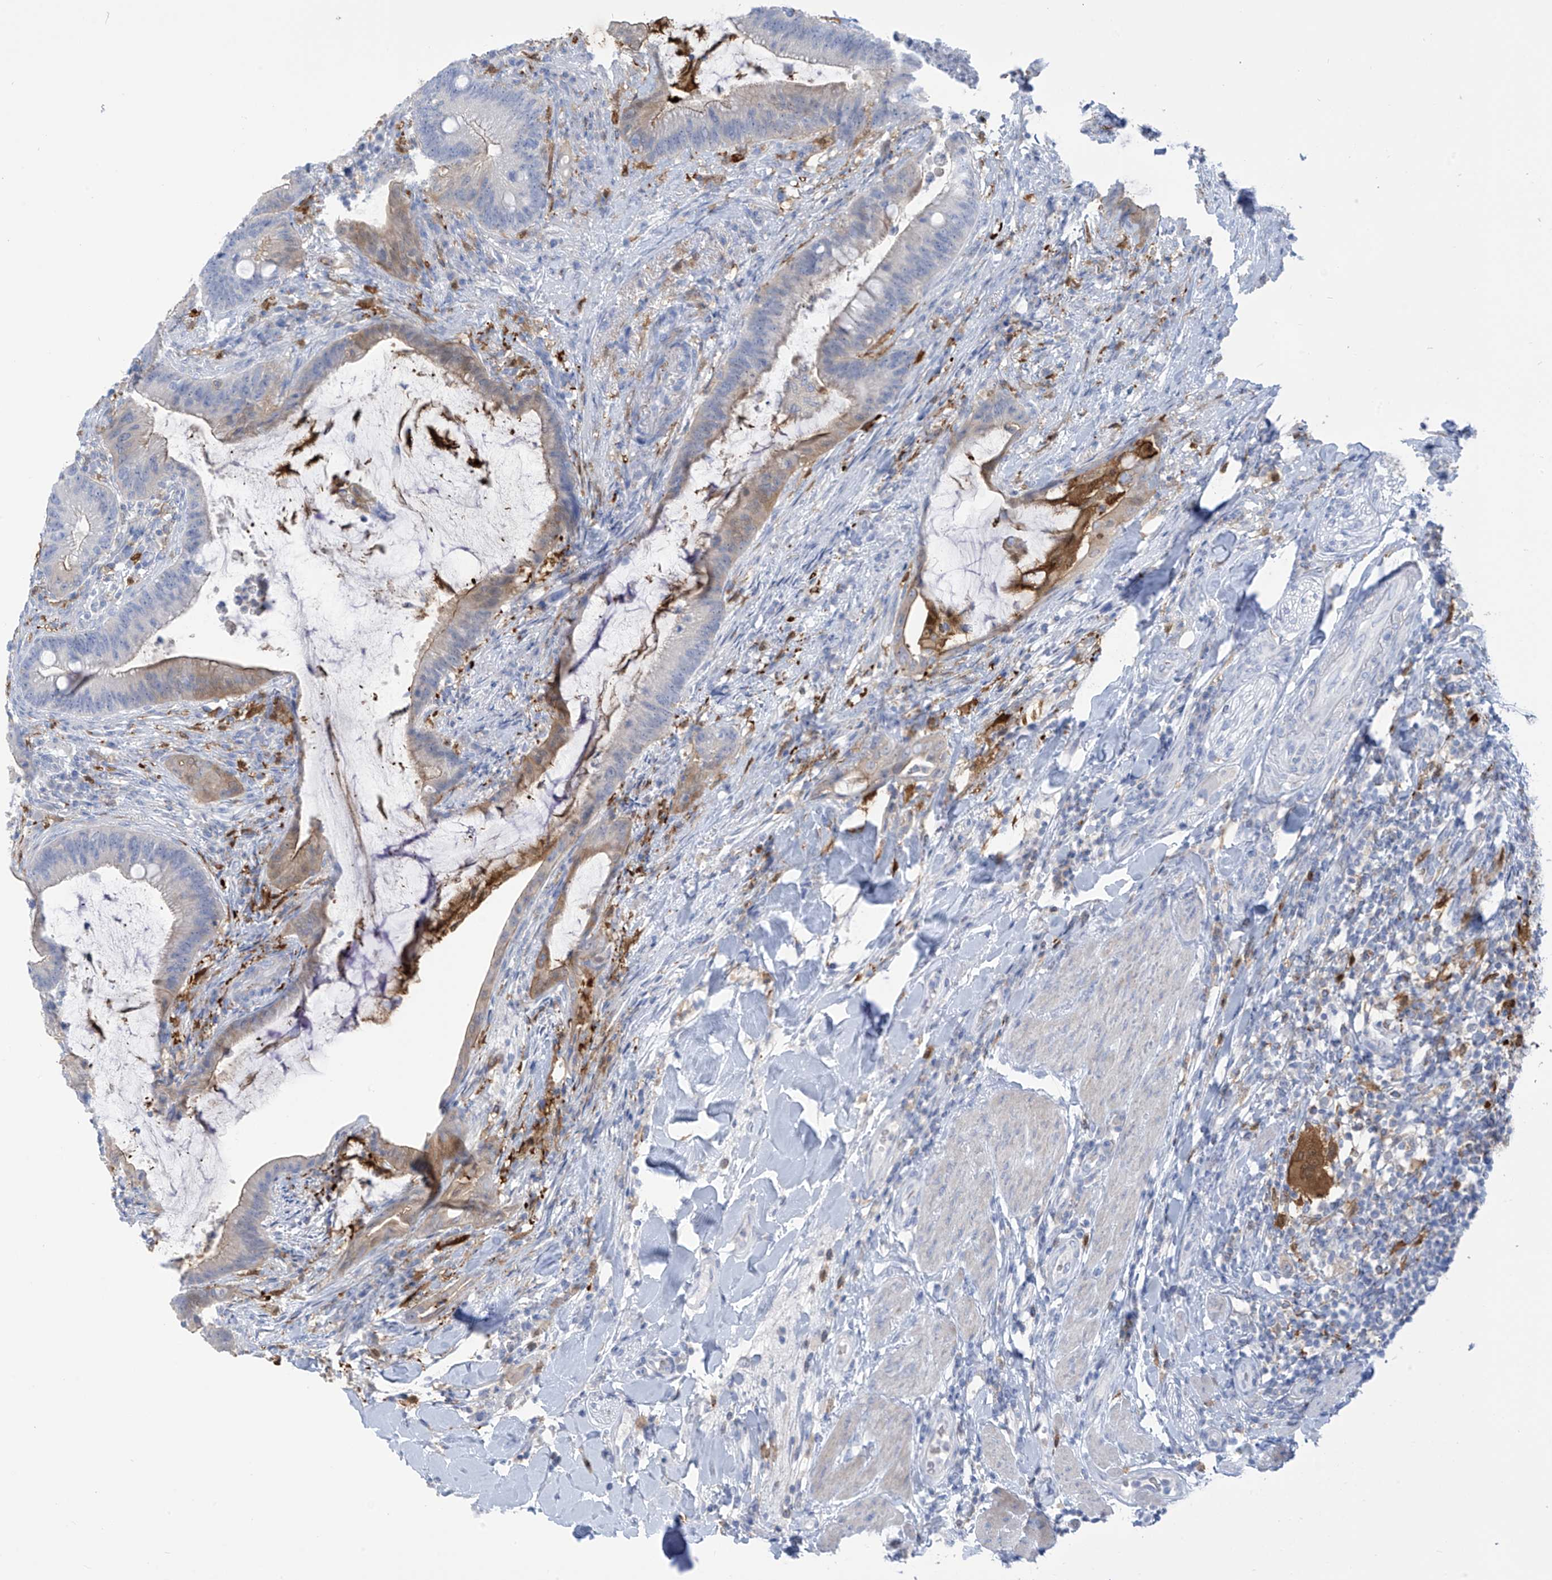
{"staining": {"intensity": "weak", "quantity": "<25%", "location": "cytoplasmic/membranous"}, "tissue": "colorectal cancer", "cell_type": "Tumor cells", "image_type": "cancer", "snomed": [{"axis": "morphology", "description": "Adenocarcinoma, NOS"}, {"axis": "topography", "description": "Colon"}], "caption": "Tumor cells are negative for protein expression in human colorectal cancer. Brightfield microscopy of IHC stained with DAB (3,3'-diaminobenzidine) (brown) and hematoxylin (blue), captured at high magnification.", "gene": "TRMT2B", "patient": {"sex": "female", "age": 66}}